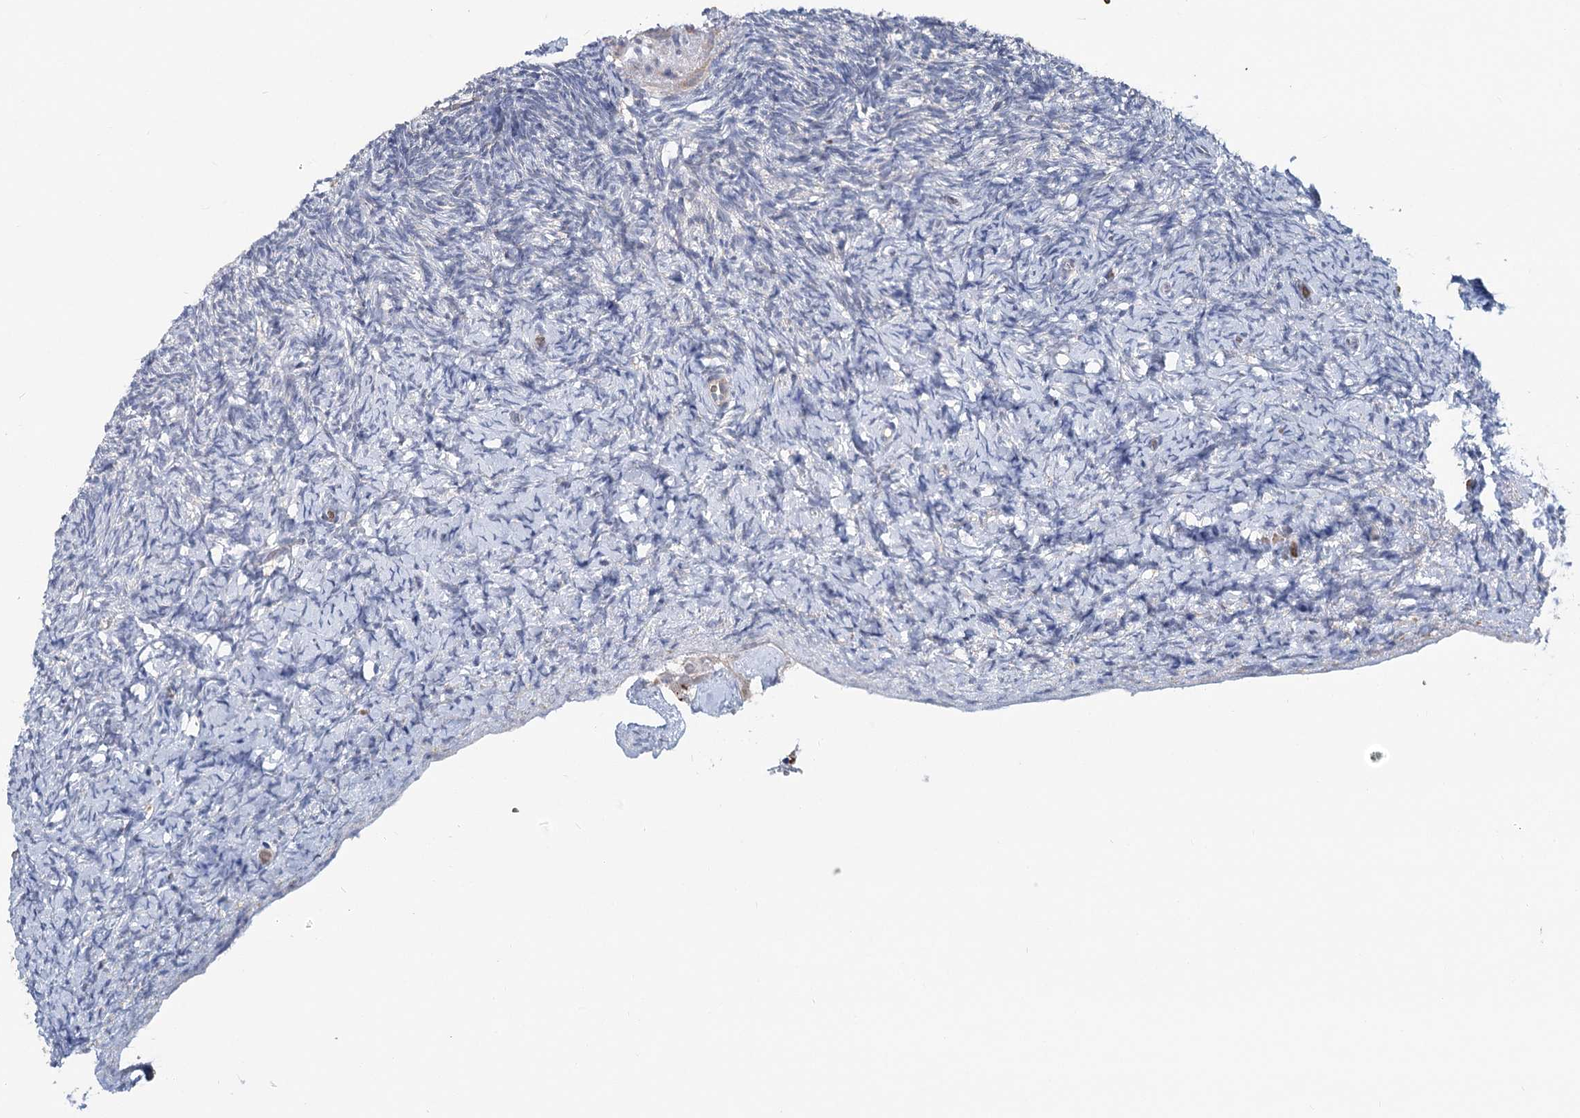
{"staining": {"intensity": "negative", "quantity": "none", "location": "none"}, "tissue": "ovary", "cell_type": "Ovarian stroma cells", "image_type": "normal", "snomed": [{"axis": "morphology", "description": "Normal tissue, NOS"}, {"axis": "topography", "description": "Ovary"}], "caption": "Ovarian stroma cells show no significant expression in benign ovary. The staining is performed using DAB (3,3'-diaminobenzidine) brown chromogen with nuclei counter-stained in using hematoxylin.", "gene": "CIB4", "patient": {"sex": "female", "age": 34}}